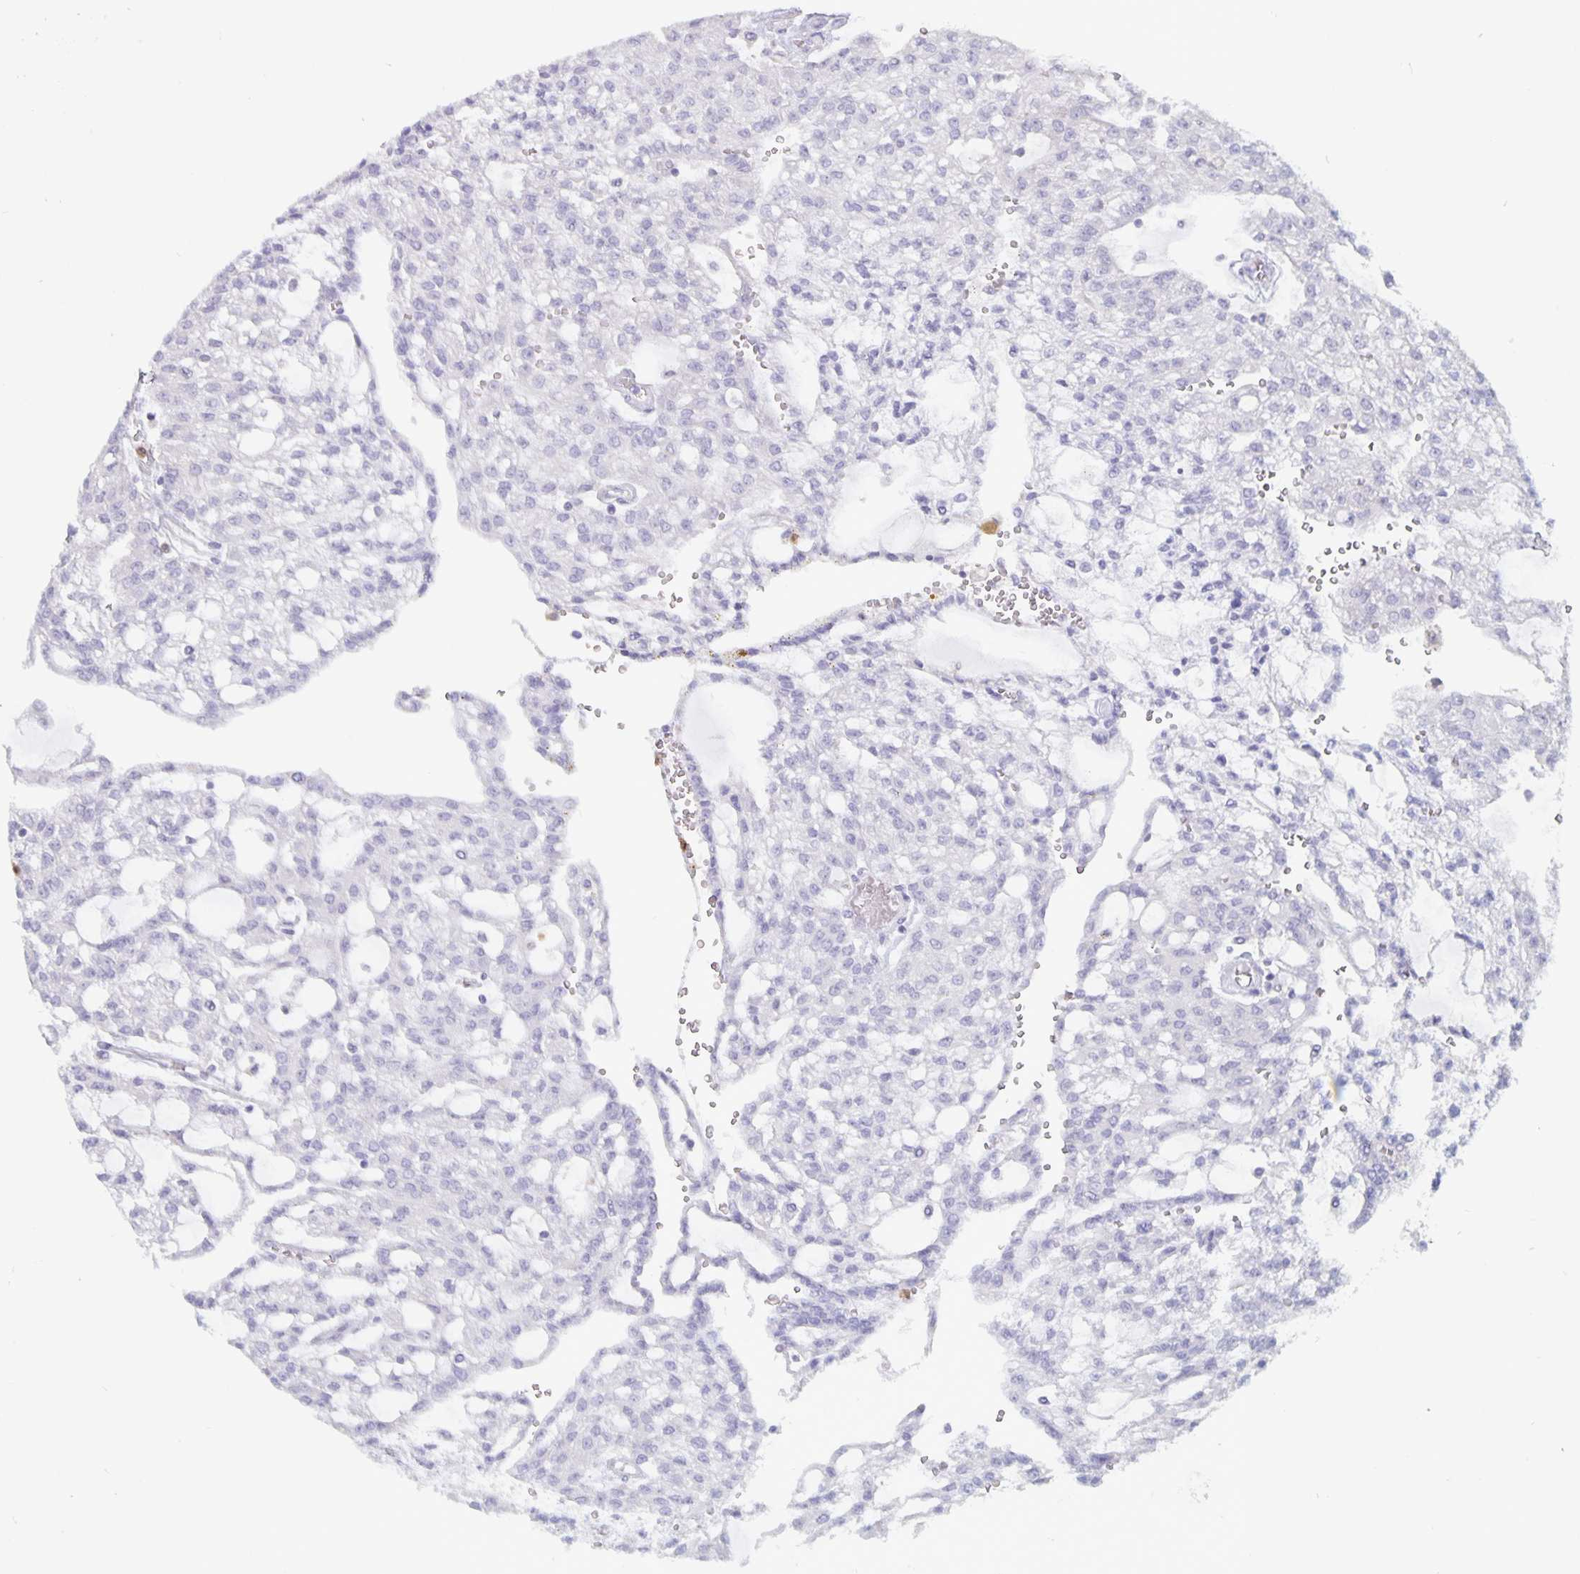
{"staining": {"intensity": "negative", "quantity": "none", "location": "none"}, "tissue": "renal cancer", "cell_type": "Tumor cells", "image_type": "cancer", "snomed": [{"axis": "morphology", "description": "Adenocarcinoma, NOS"}, {"axis": "topography", "description": "Kidney"}], "caption": "There is no significant expression in tumor cells of renal adenocarcinoma.", "gene": "PLCB3", "patient": {"sex": "male", "age": 63}}